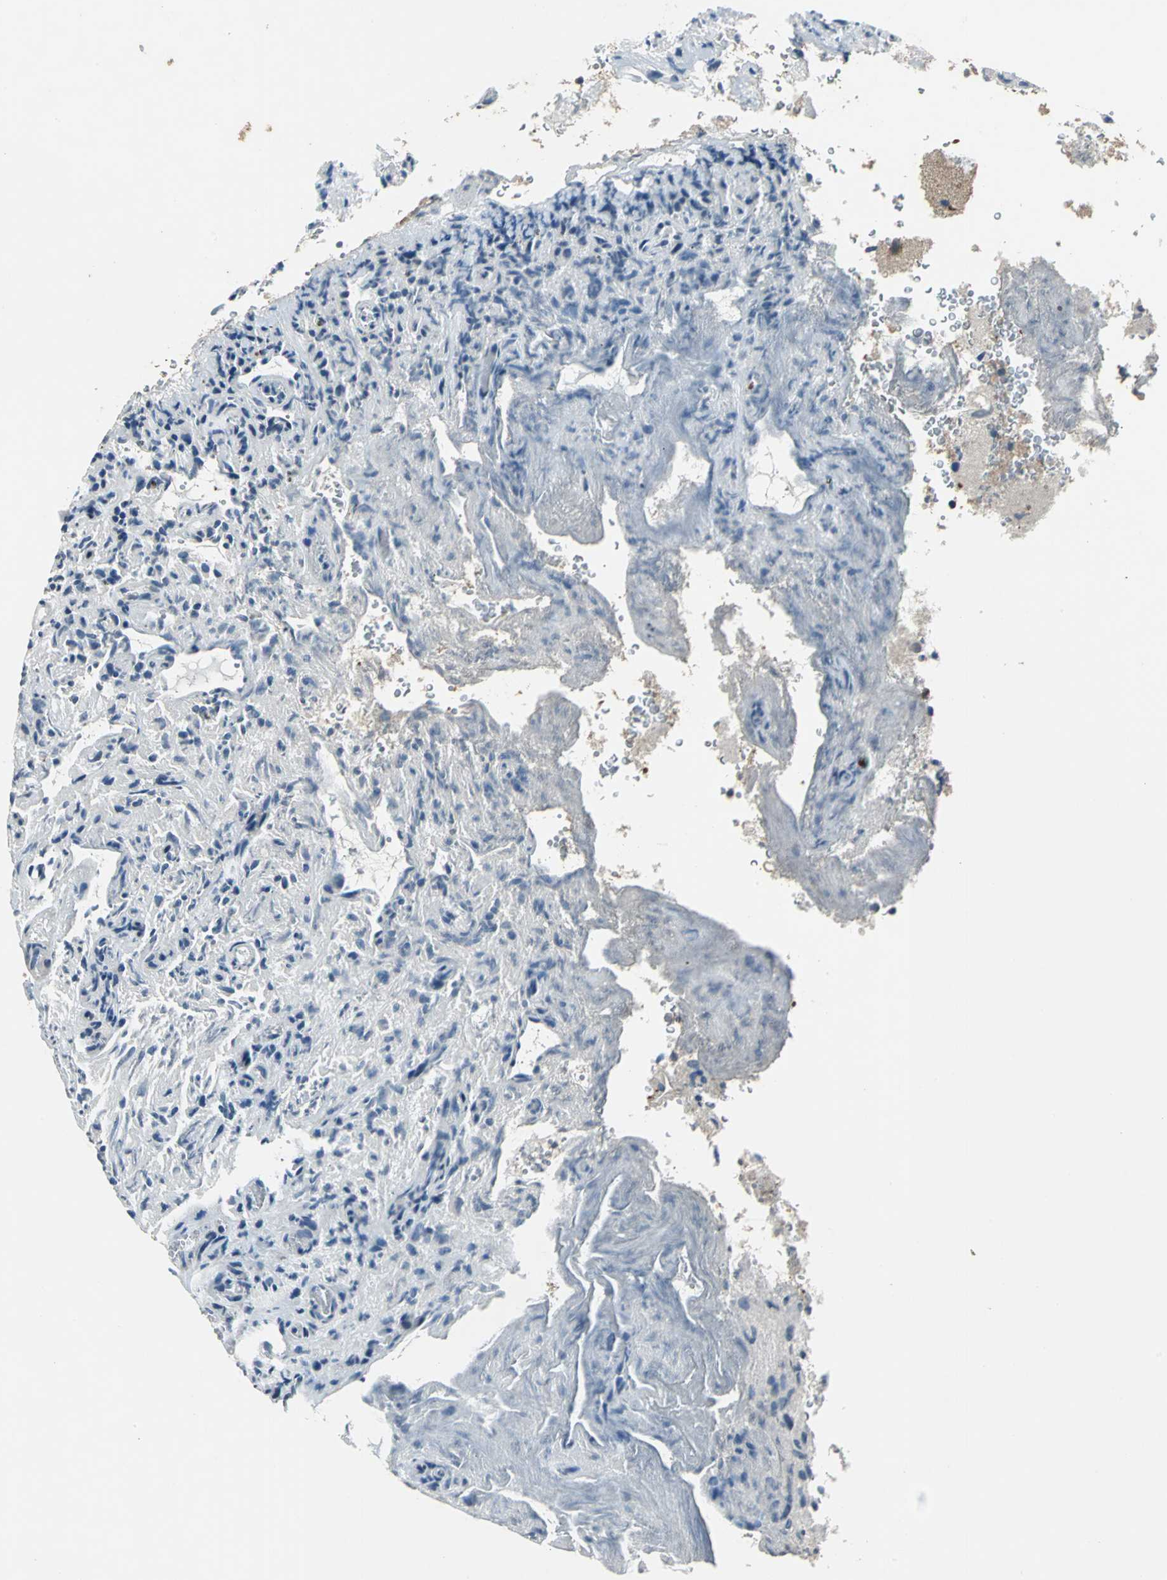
{"staining": {"intensity": "negative", "quantity": "none", "location": "none"}, "tissue": "glioma", "cell_type": "Tumor cells", "image_type": "cancer", "snomed": [{"axis": "morphology", "description": "Normal tissue, NOS"}, {"axis": "morphology", "description": "Glioma, malignant, High grade"}, {"axis": "topography", "description": "Cerebral cortex"}], "caption": "High magnification brightfield microscopy of glioma stained with DAB (3,3'-diaminobenzidine) (brown) and counterstained with hematoxylin (blue): tumor cells show no significant staining.", "gene": "EIF2B2", "patient": {"sex": "male", "age": 75}}